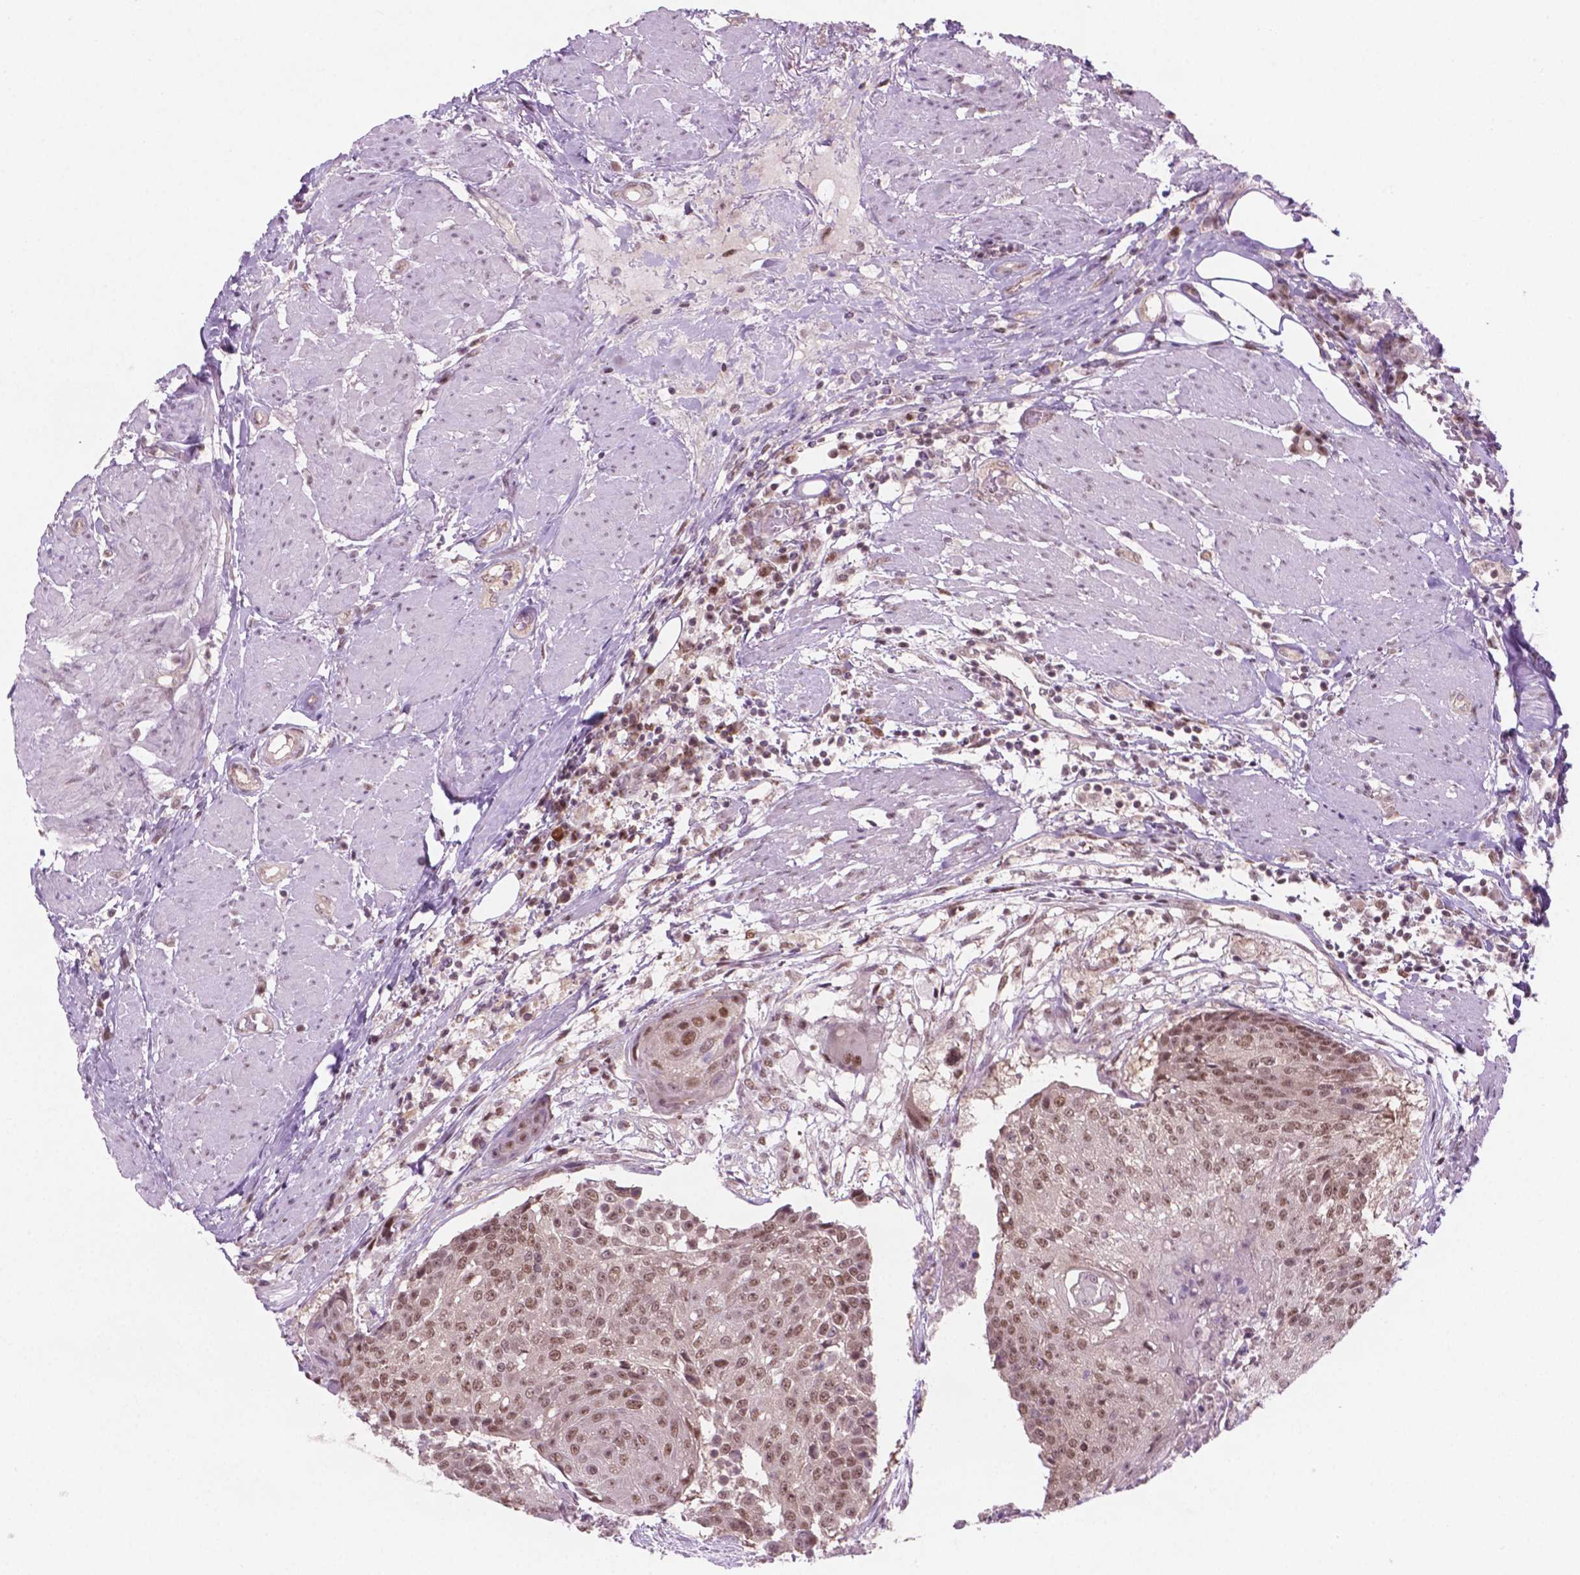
{"staining": {"intensity": "moderate", "quantity": ">75%", "location": "nuclear"}, "tissue": "urothelial cancer", "cell_type": "Tumor cells", "image_type": "cancer", "snomed": [{"axis": "morphology", "description": "Urothelial carcinoma, High grade"}, {"axis": "topography", "description": "Urinary bladder"}], "caption": "Protein analysis of urothelial cancer tissue reveals moderate nuclear staining in about >75% of tumor cells. Nuclei are stained in blue.", "gene": "PHAX", "patient": {"sex": "female", "age": 63}}